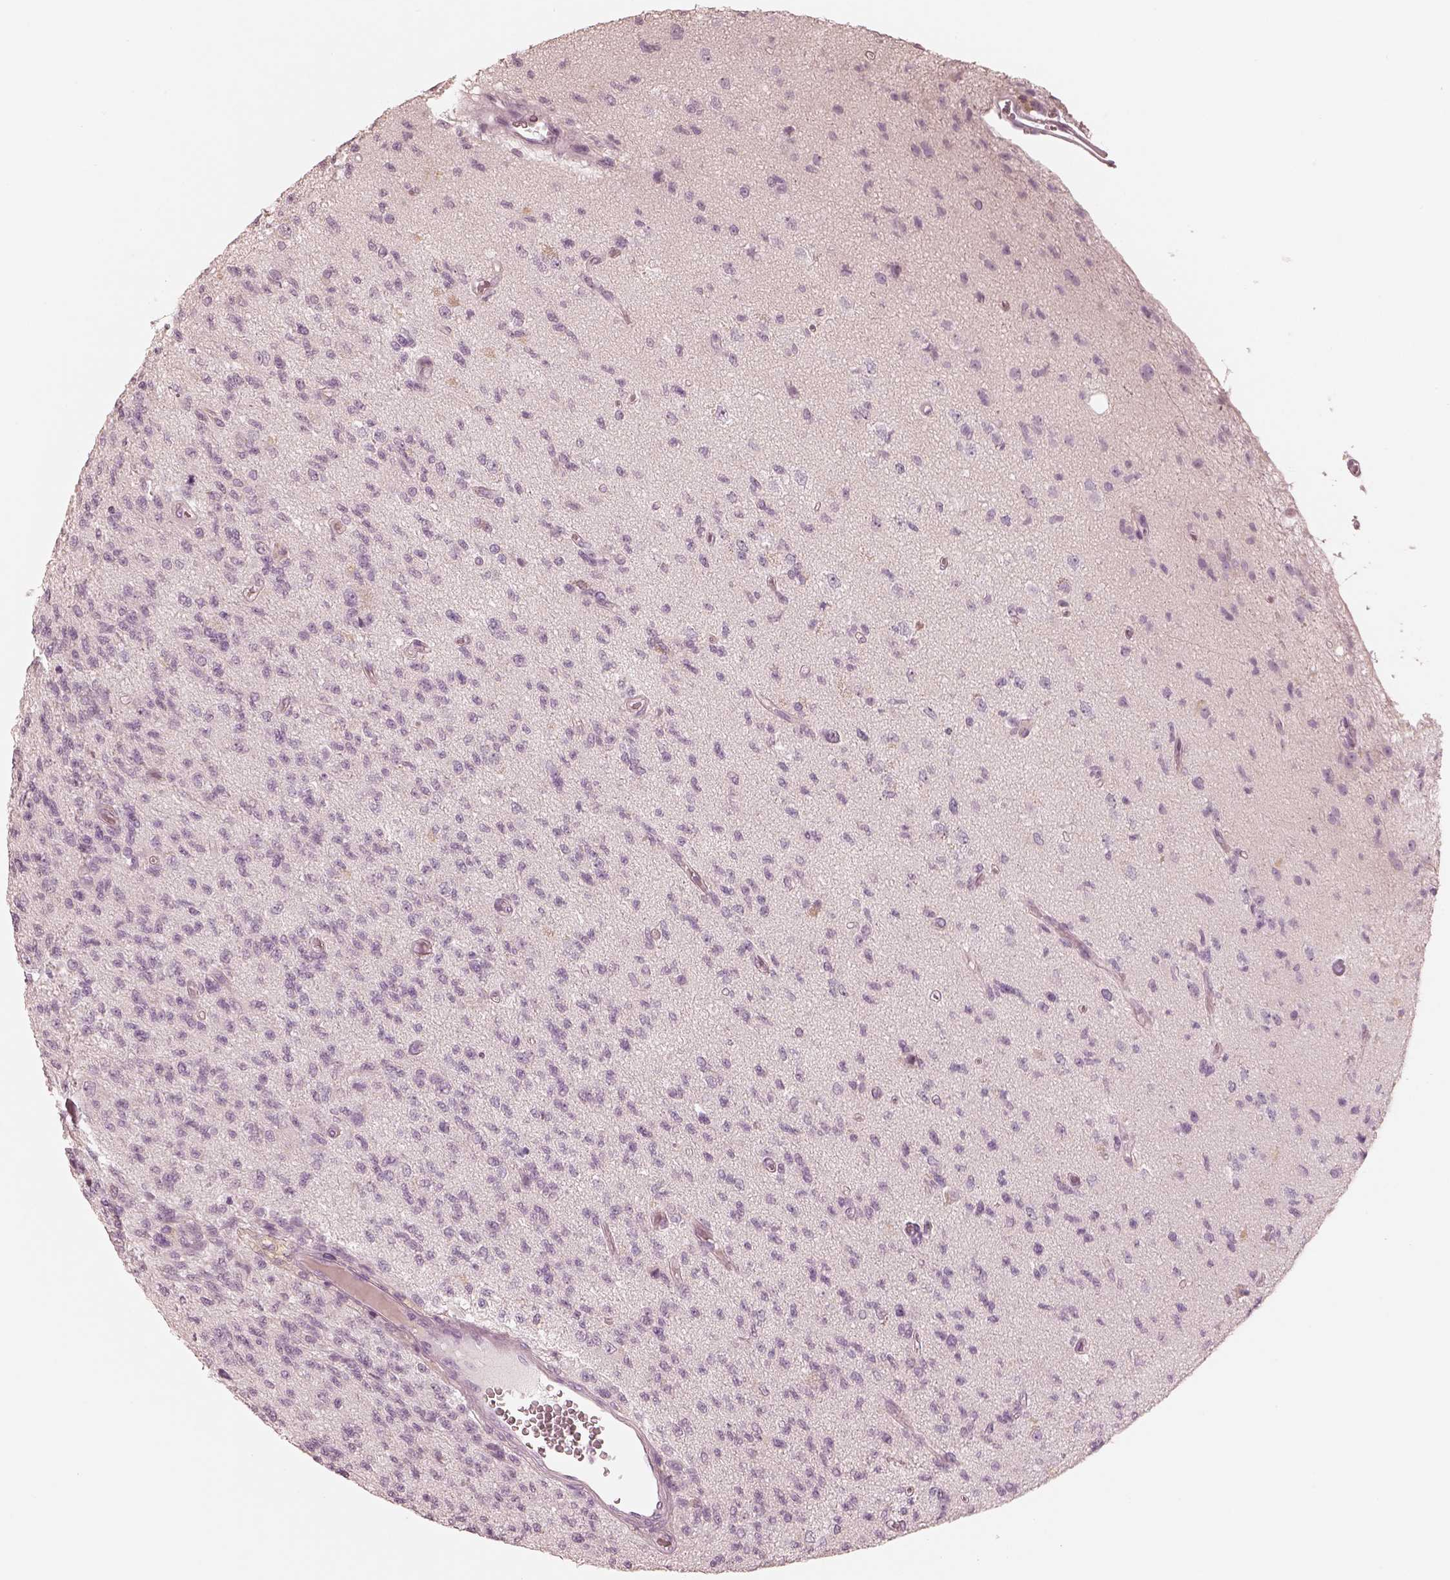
{"staining": {"intensity": "negative", "quantity": "none", "location": "none"}, "tissue": "glioma", "cell_type": "Tumor cells", "image_type": "cancer", "snomed": [{"axis": "morphology", "description": "Glioma, malignant, High grade"}, {"axis": "topography", "description": "Brain"}], "caption": "Tumor cells are negative for brown protein staining in malignant high-grade glioma.", "gene": "CALR3", "patient": {"sex": "male", "age": 56}}